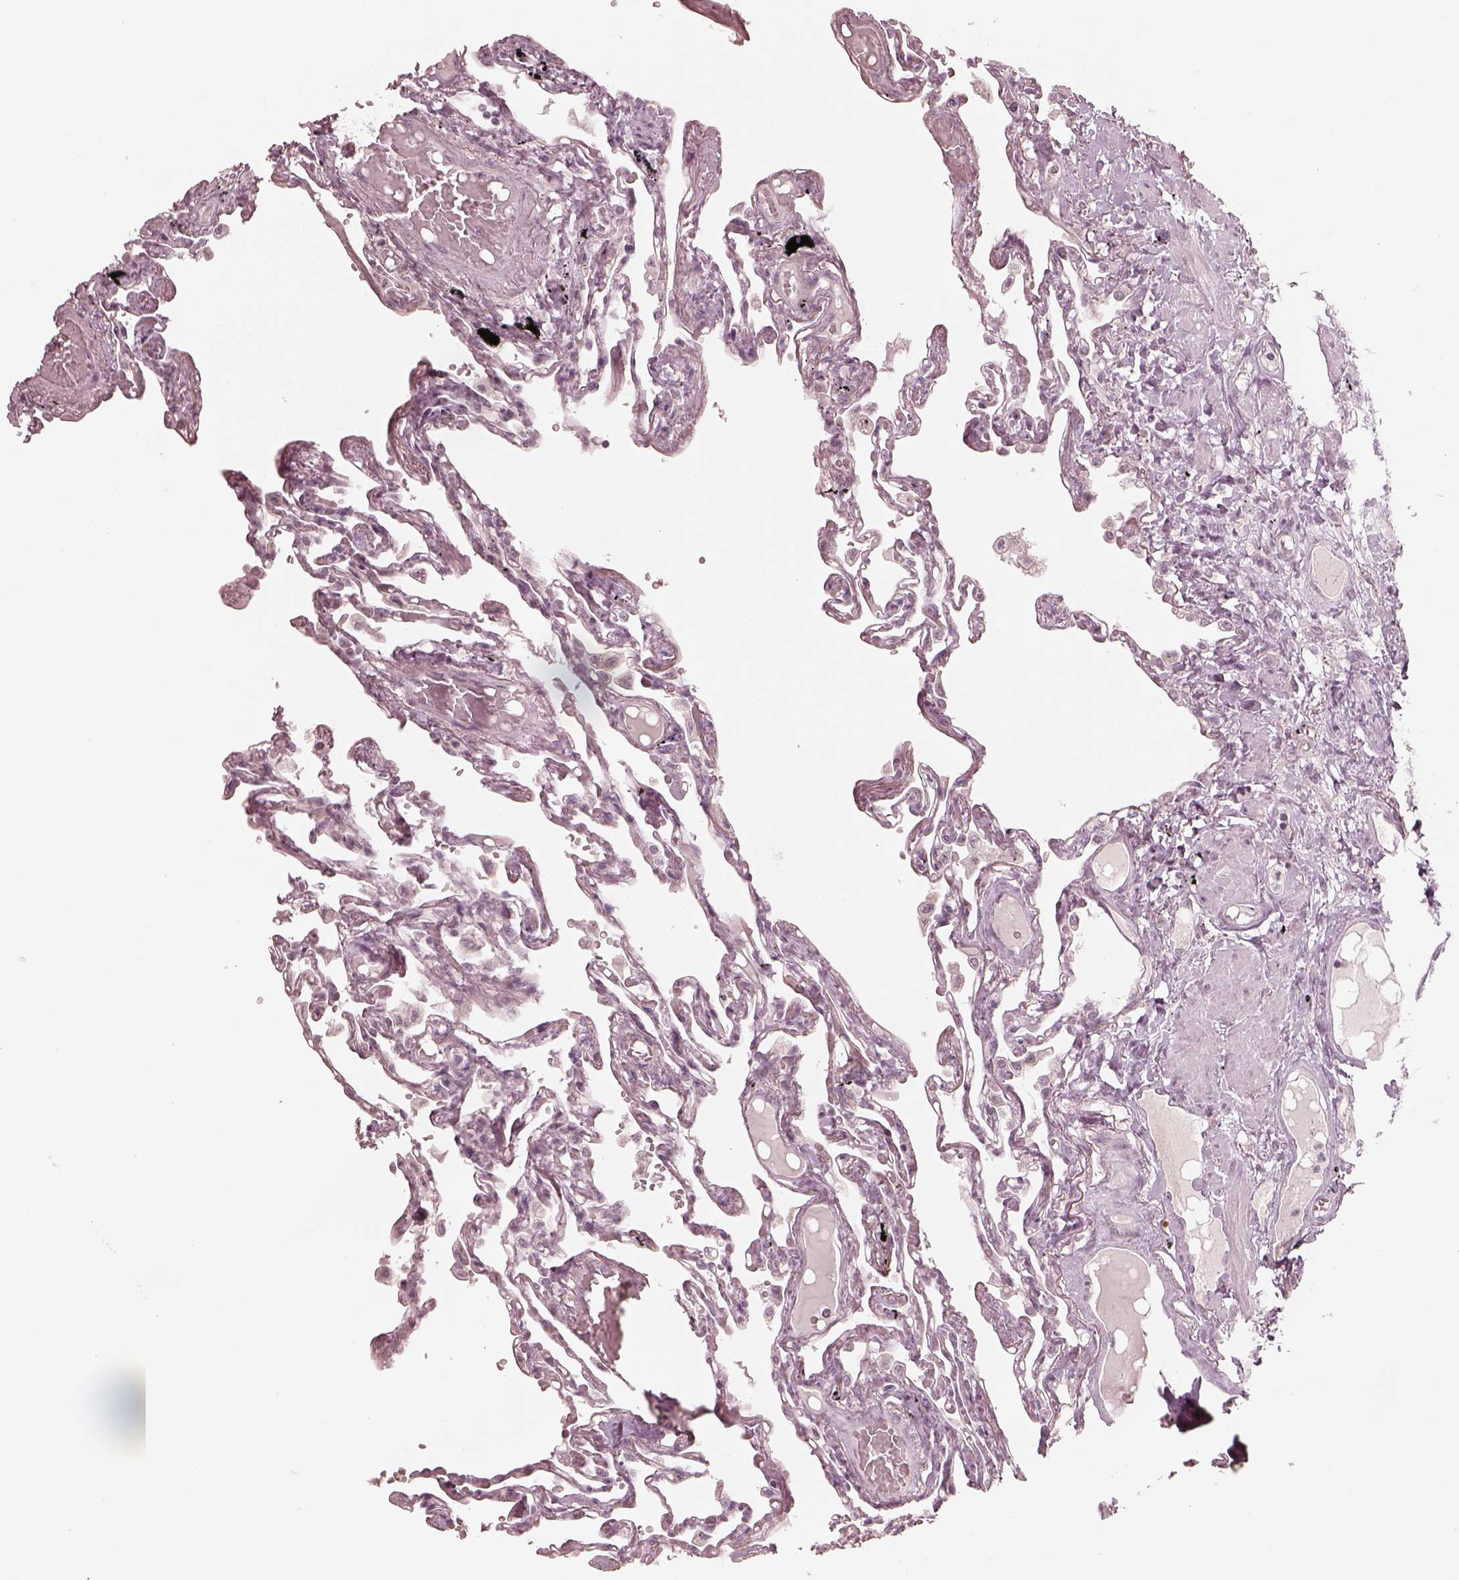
{"staining": {"intensity": "negative", "quantity": "none", "location": "none"}, "tissue": "lung", "cell_type": "Alveolar cells", "image_type": "normal", "snomed": [{"axis": "morphology", "description": "Normal tissue, NOS"}, {"axis": "morphology", "description": "Adenocarcinoma, NOS"}, {"axis": "topography", "description": "Cartilage tissue"}, {"axis": "topography", "description": "Lung"}], "caption": "DAB immunohistochemical staining of unremarkable lung reveals no significant staining in alveolar cells.", "gene": "ACACB", "patient": {"sex": "female", "age": 67}}